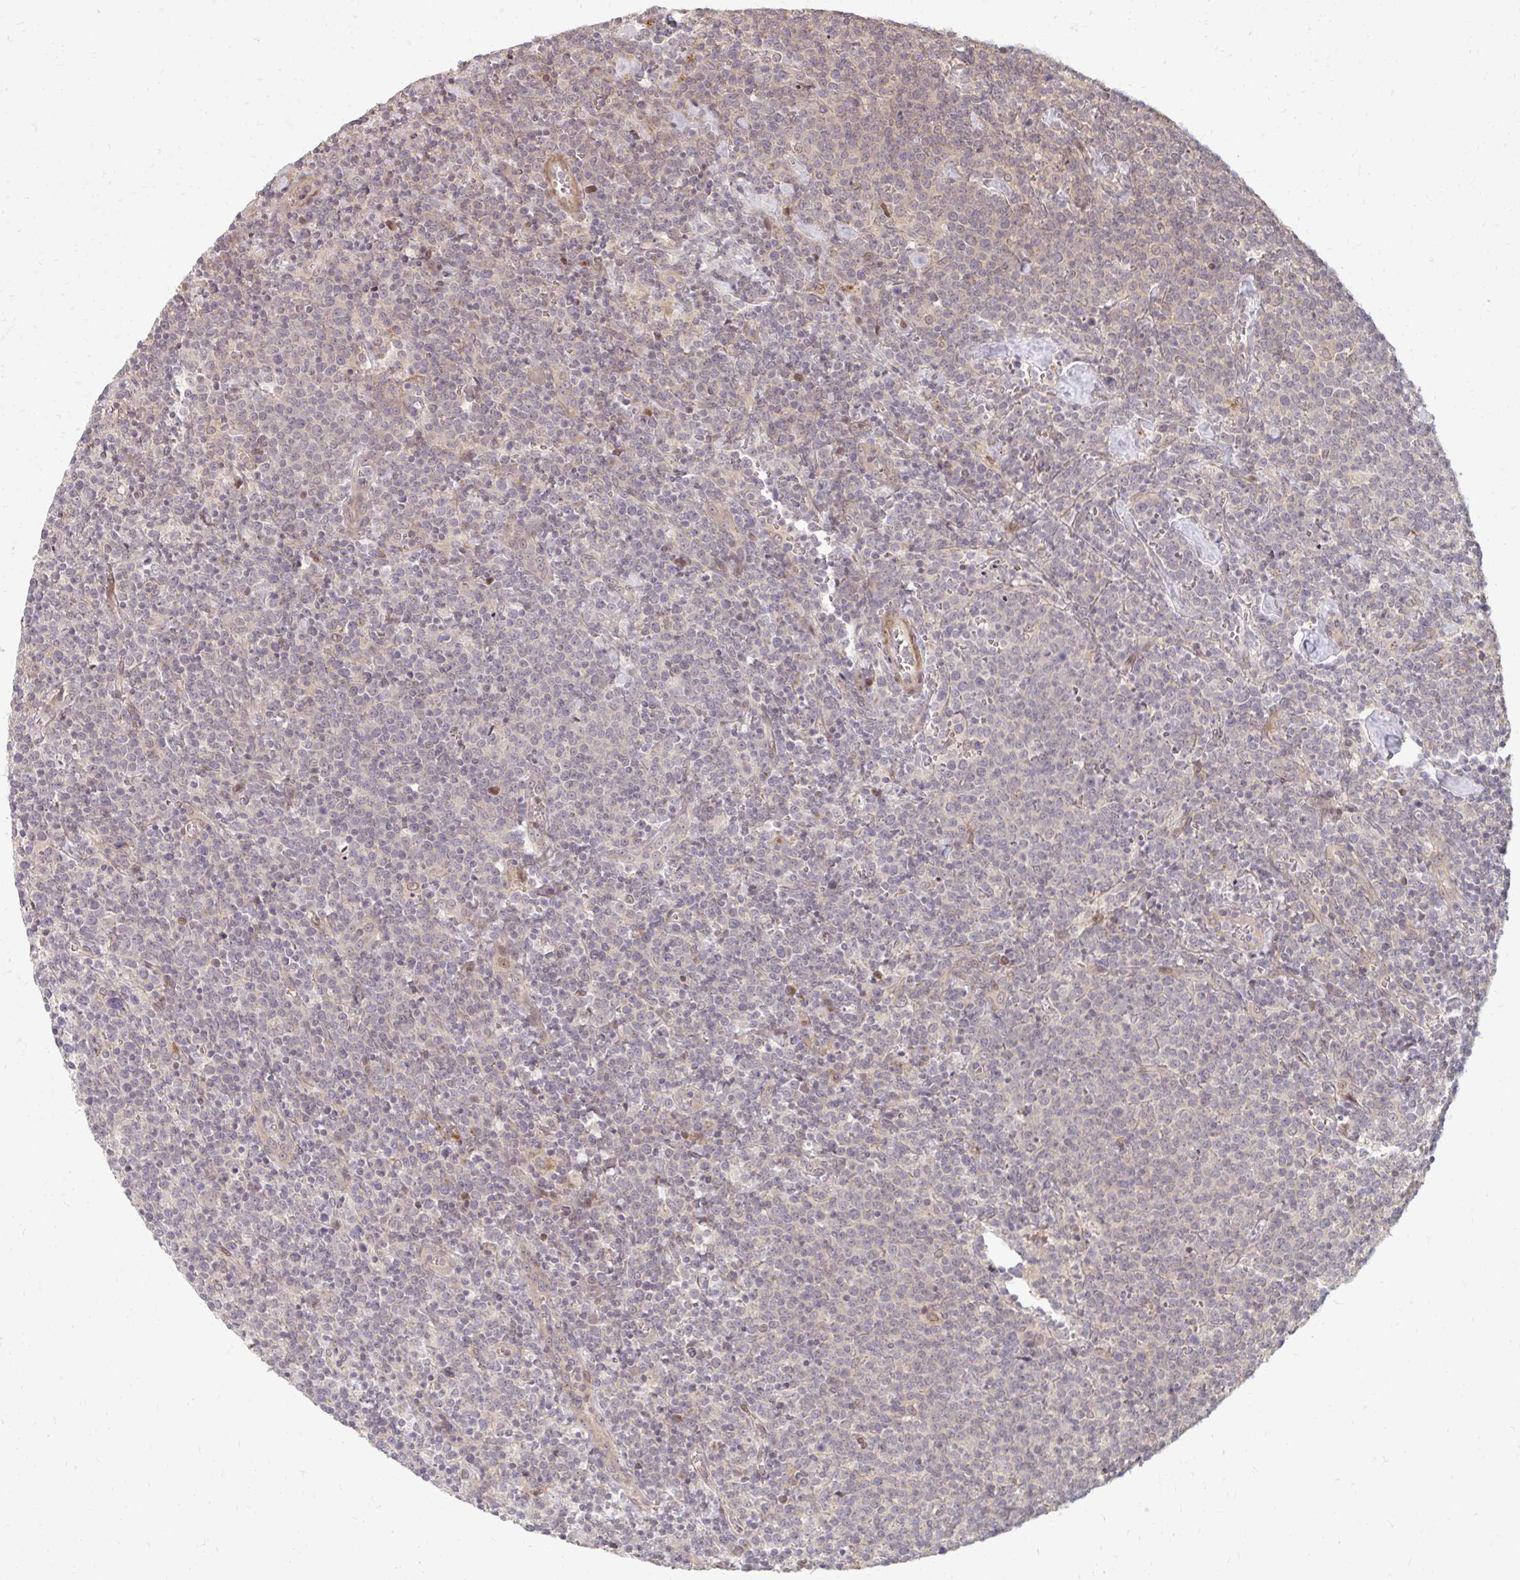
{"staining": {"intensity": "negative", "quantity": "none", "location": "none"}, "tissue": "lymphoma", "cell_type": "Tumor cells", "image_type": "cancer", "snomed": [{"axis": "morphology", "description": "Malignant lymphoma, non-Hodgkin's type, High grade"}, {"axis": "topography", "description": "Lymph node"}], "caption": "Immunohistochemistry (IHC) of human malignant lymphoma, non-Hodgkin's type (high-grade) displays no staining in tumor cells.", "gene": "ZNF285", "patient": {"sex": "male", "age": 61}}